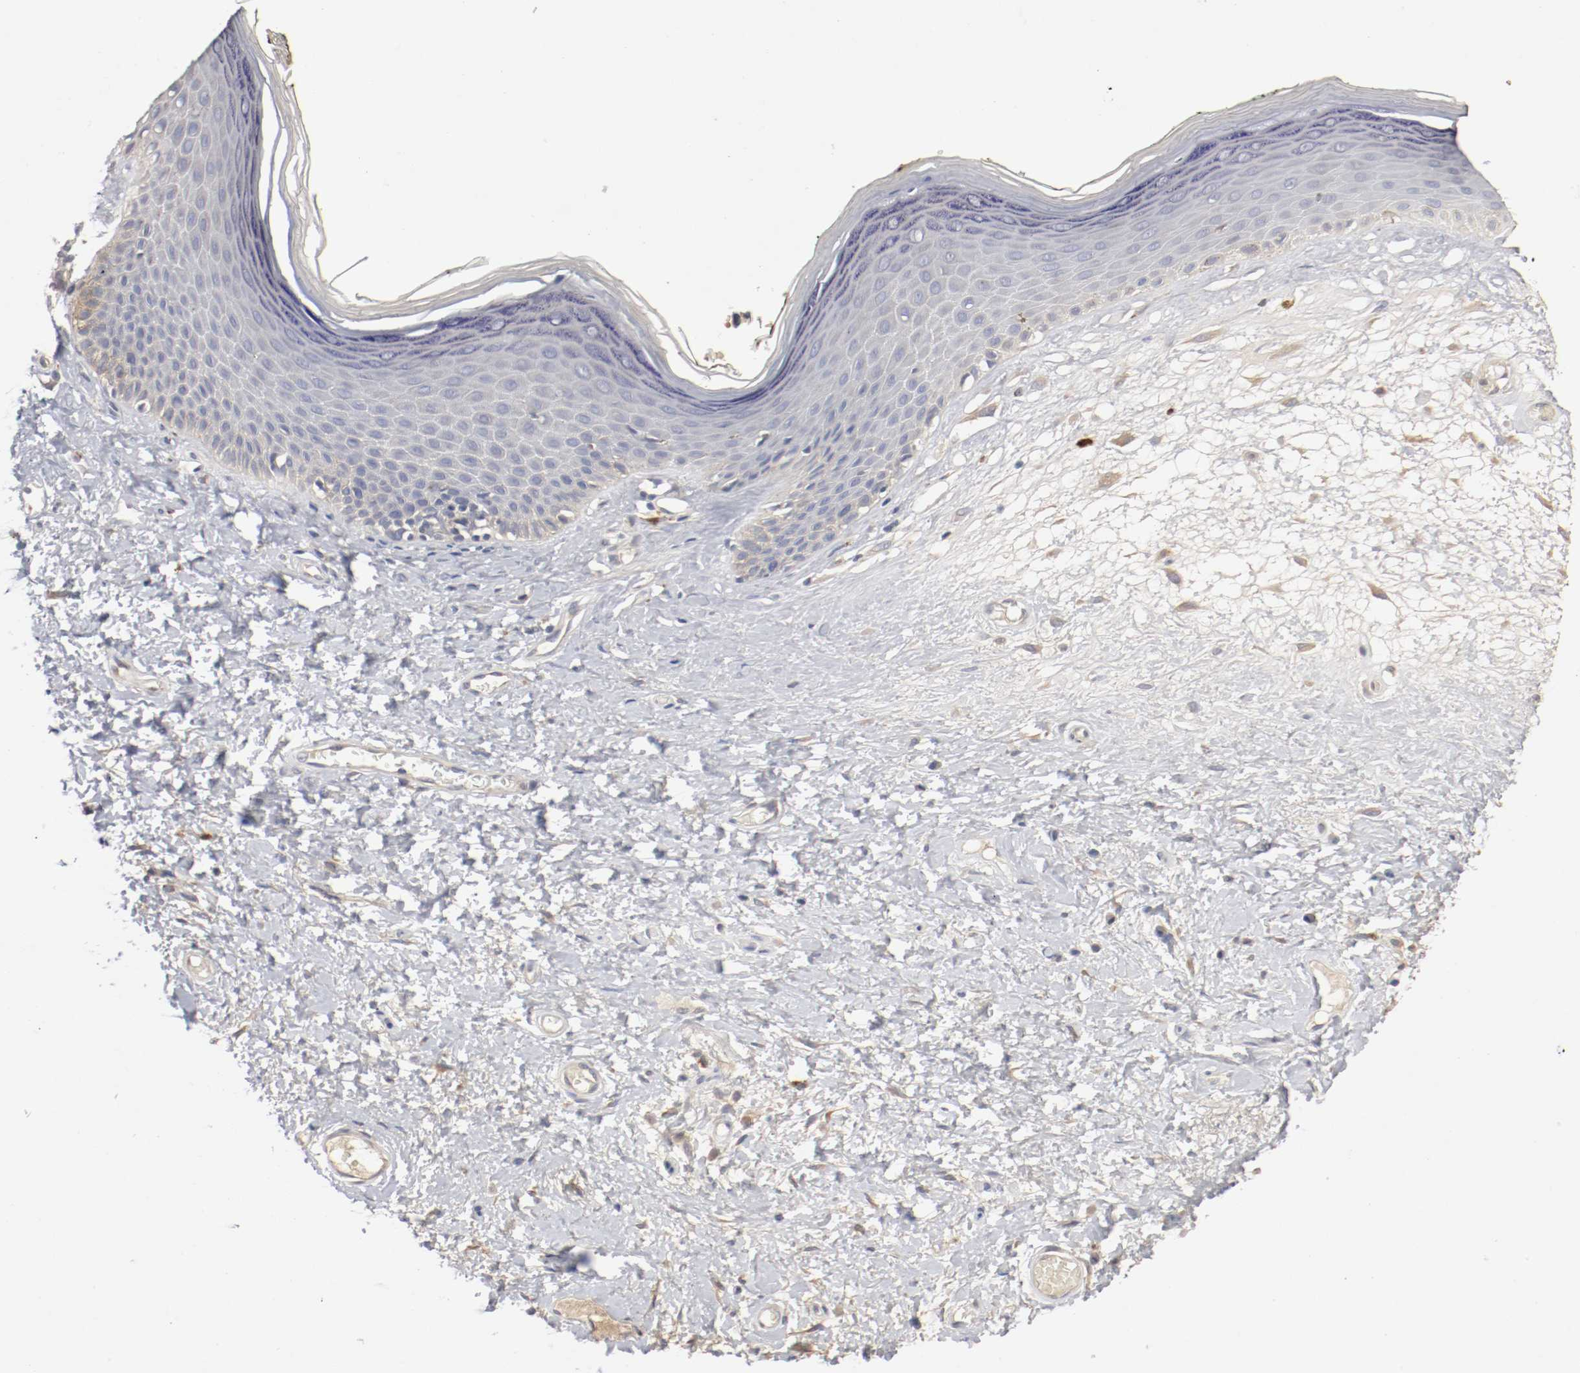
{"staining": {"intensity": "weak", "quantity": "<25%", "location": "cytoplasmic/membranous"}, "tissue": "skin", "cell_type": "Epidermal cells", "image_type": "normal", "snomed": [{"axis": "morphology", "description": "Normal tissue, NOS"}, {"axis": "morphology", "description": "Inflammation, NOS"}, {"axis": "topography", "description": "Vulva"}], "caption": "An immunohistochemistry photomicrograph of unremarkable skin is shown. There is no staining in epidermal cells of skin.", "gene": "REN", "patient": {"sex": "female", "age": 84}}